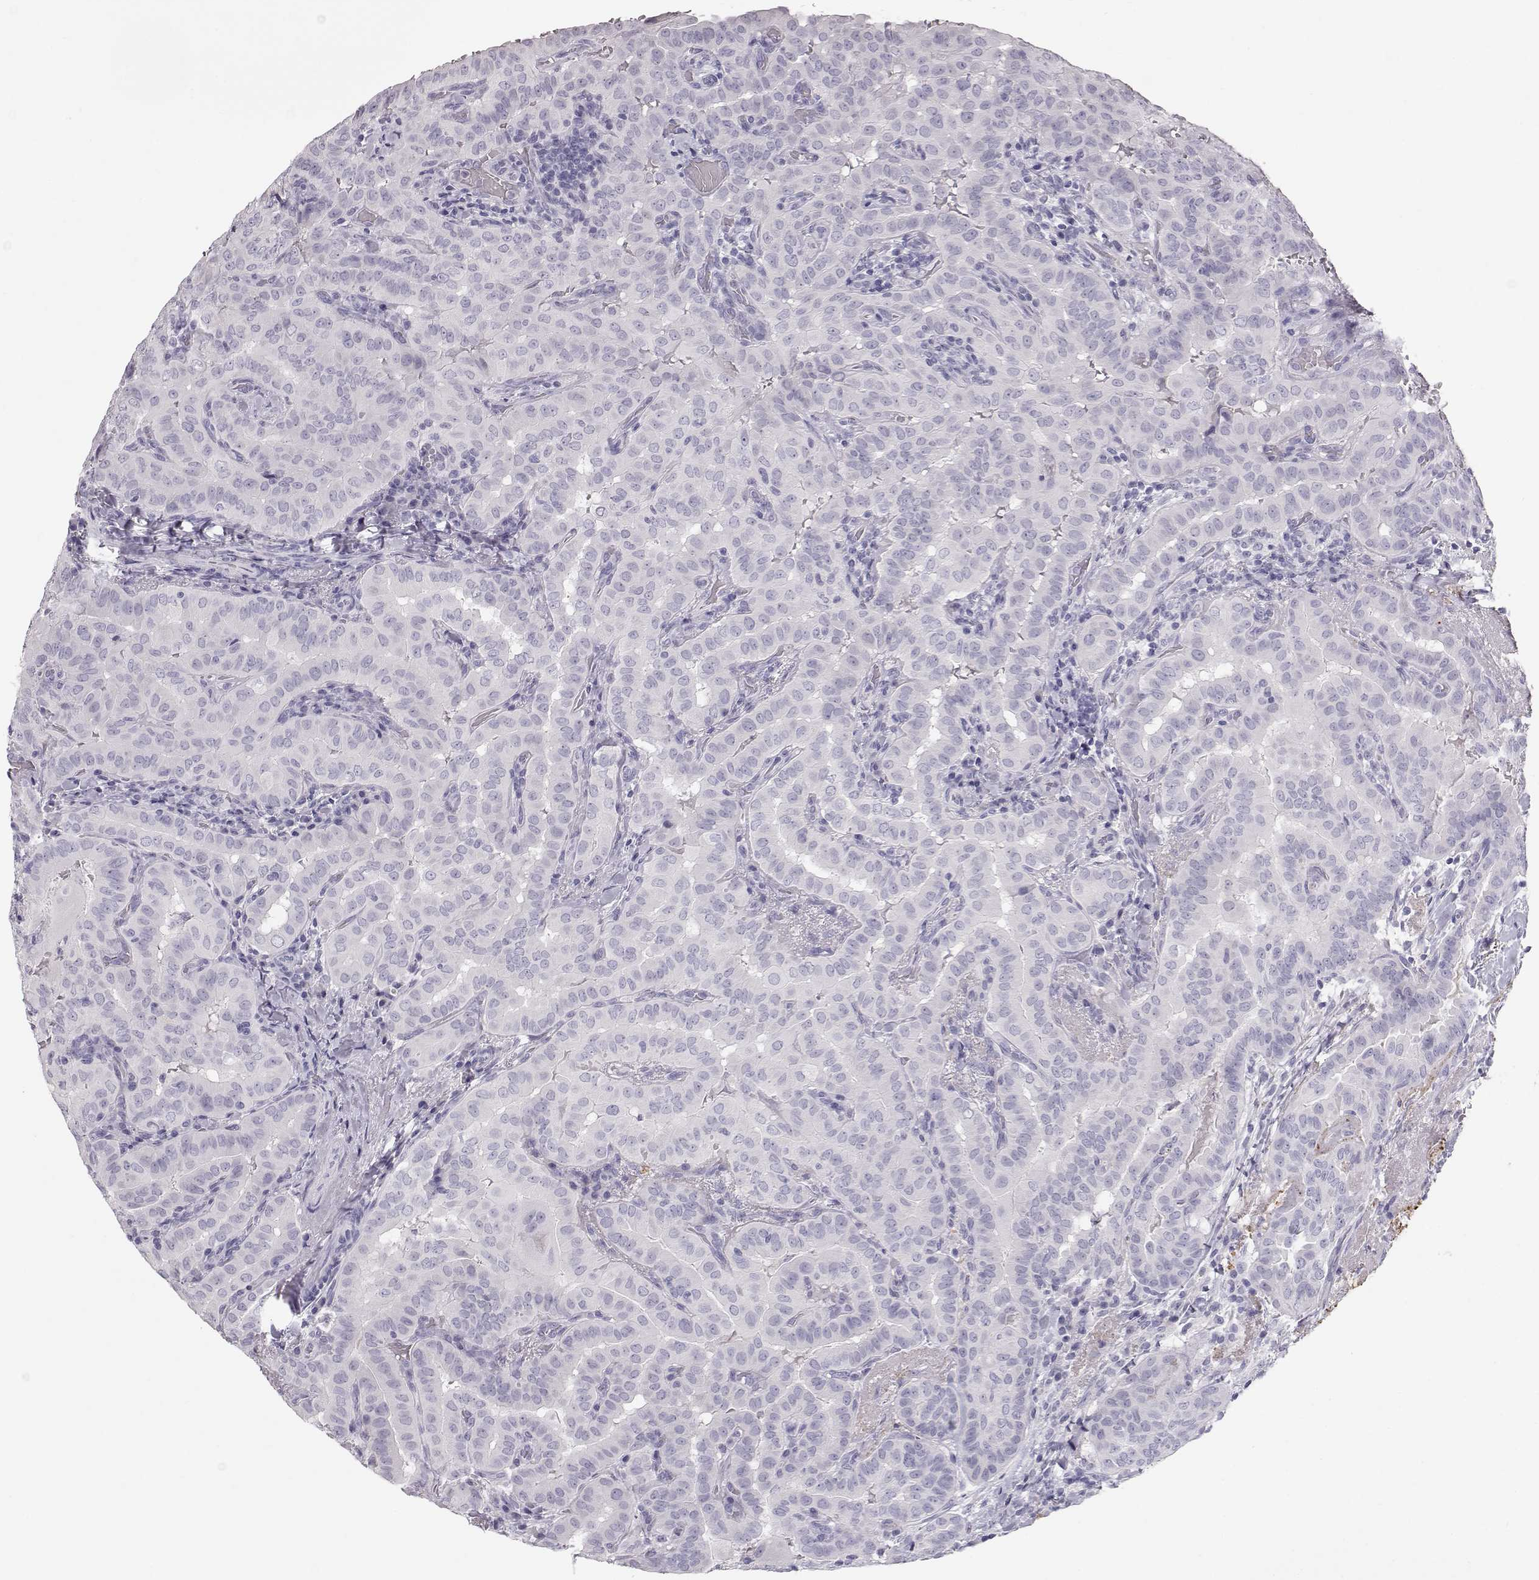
{"staining": {"intensity": "negative", "quantity": "none", "location": "none"}, "tissue": "thyroid cancer", "cell_type": "Tumor cells", "image_type": "cancer", "snomed": [{"axis": "morphology", "description": "Papillary adenocarcinoma, NOS"}, {"axis": "morphology", "description": "Papillary adenoma metastatic"}, {"axis": "topography", "description": "Thyroid gland"}], "caption": "IHC image of neoplastic tissue: human papillary adenocarcinoma (thyroid) stained with DAB (3,3'-diaminobenzidine) exhibits no significant protein staining in tumor cells.", "gene": "KRTAP16-1", "patient": {"sex": "female", "age": 50}}